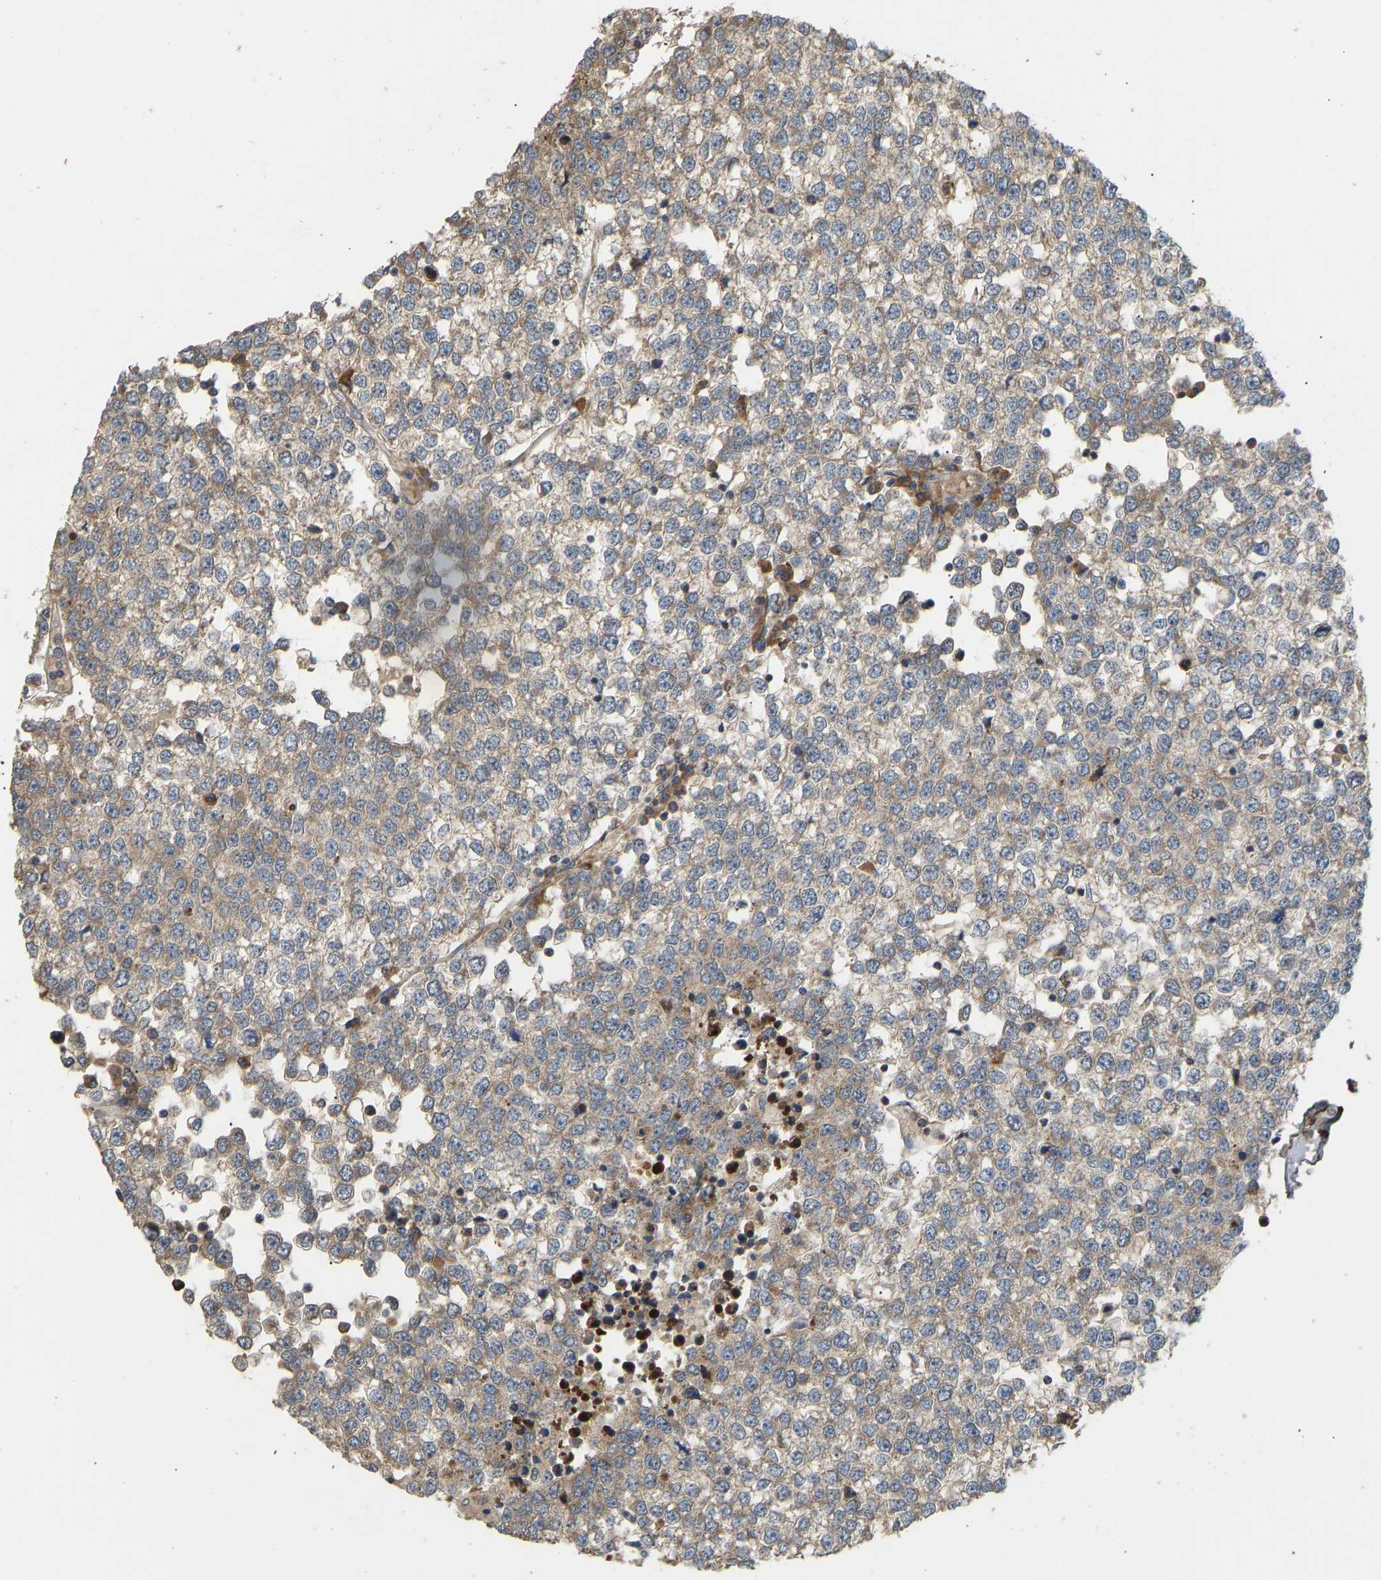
{"staining": {"intensity": "weak", "quantity": ">75%", "location": "cytoplasmic/membranous"}, "tissue": "testis cancer", "cell_type": "Tumor cells", "image_type": "cancer", "snomed": [{"axis": "morphology", "description": "Seminoma, NOS"}, {"axis": "topography", "description": "Testis"}], "caption": "Protein analysis of testis seminoma tissue shows weak cytoplasmic/membranous staining in approximately >75% of tumor cells.", "gene": "HACD2", "patient": {"sex": "male", "age": 25}}